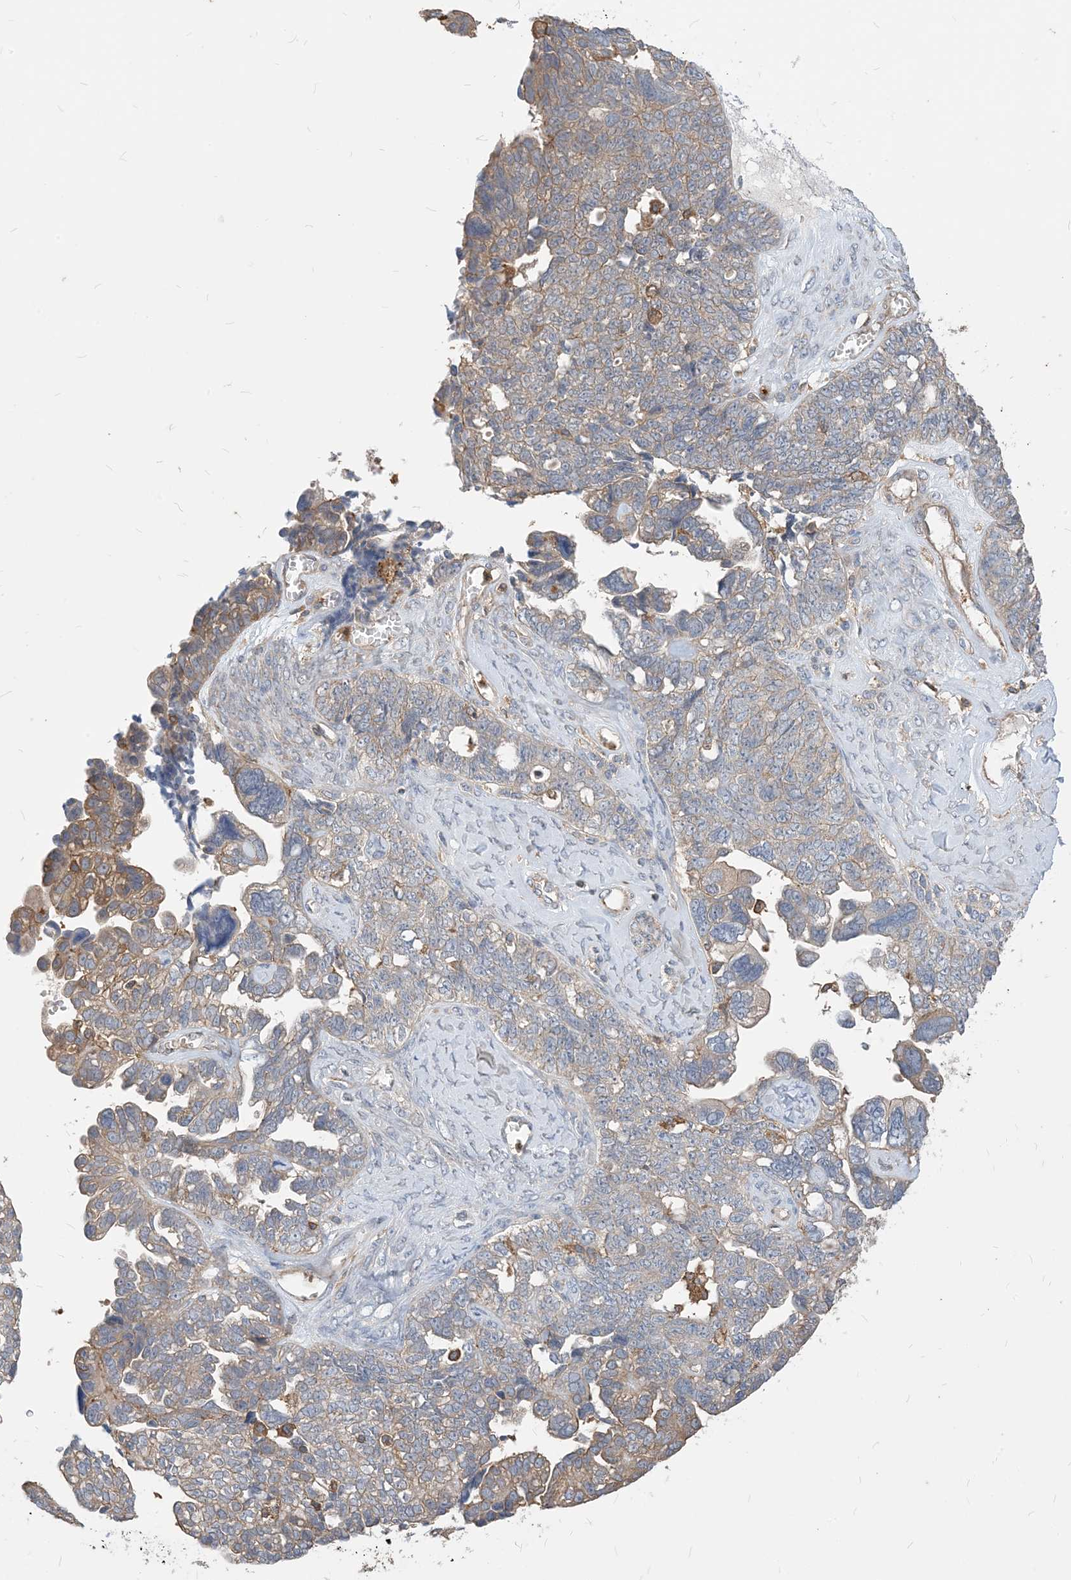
{"staining": {"intensity": "moderate", "quantity": "<25%", "location": "cytoplasmic/membranous"}, "tissue": "ovarian cancer", "cell_type": "Tumor cells", "image_type": "cancer", "snomed": [{"axis": "morphology", "description": "Cystadenocarcinoma, serous, NOS"}, {"axis": "topography", "description": "Ovary"}], "caption": "Protein positivity by immunohistochemistry shows moderate cytoplasmic/membranous expression in approximately <25% of tumor cells in serous cystadenocarcinoma (ovarian).", "gene": "PARVG", "patient": {"sex": "female", "age": 79}}